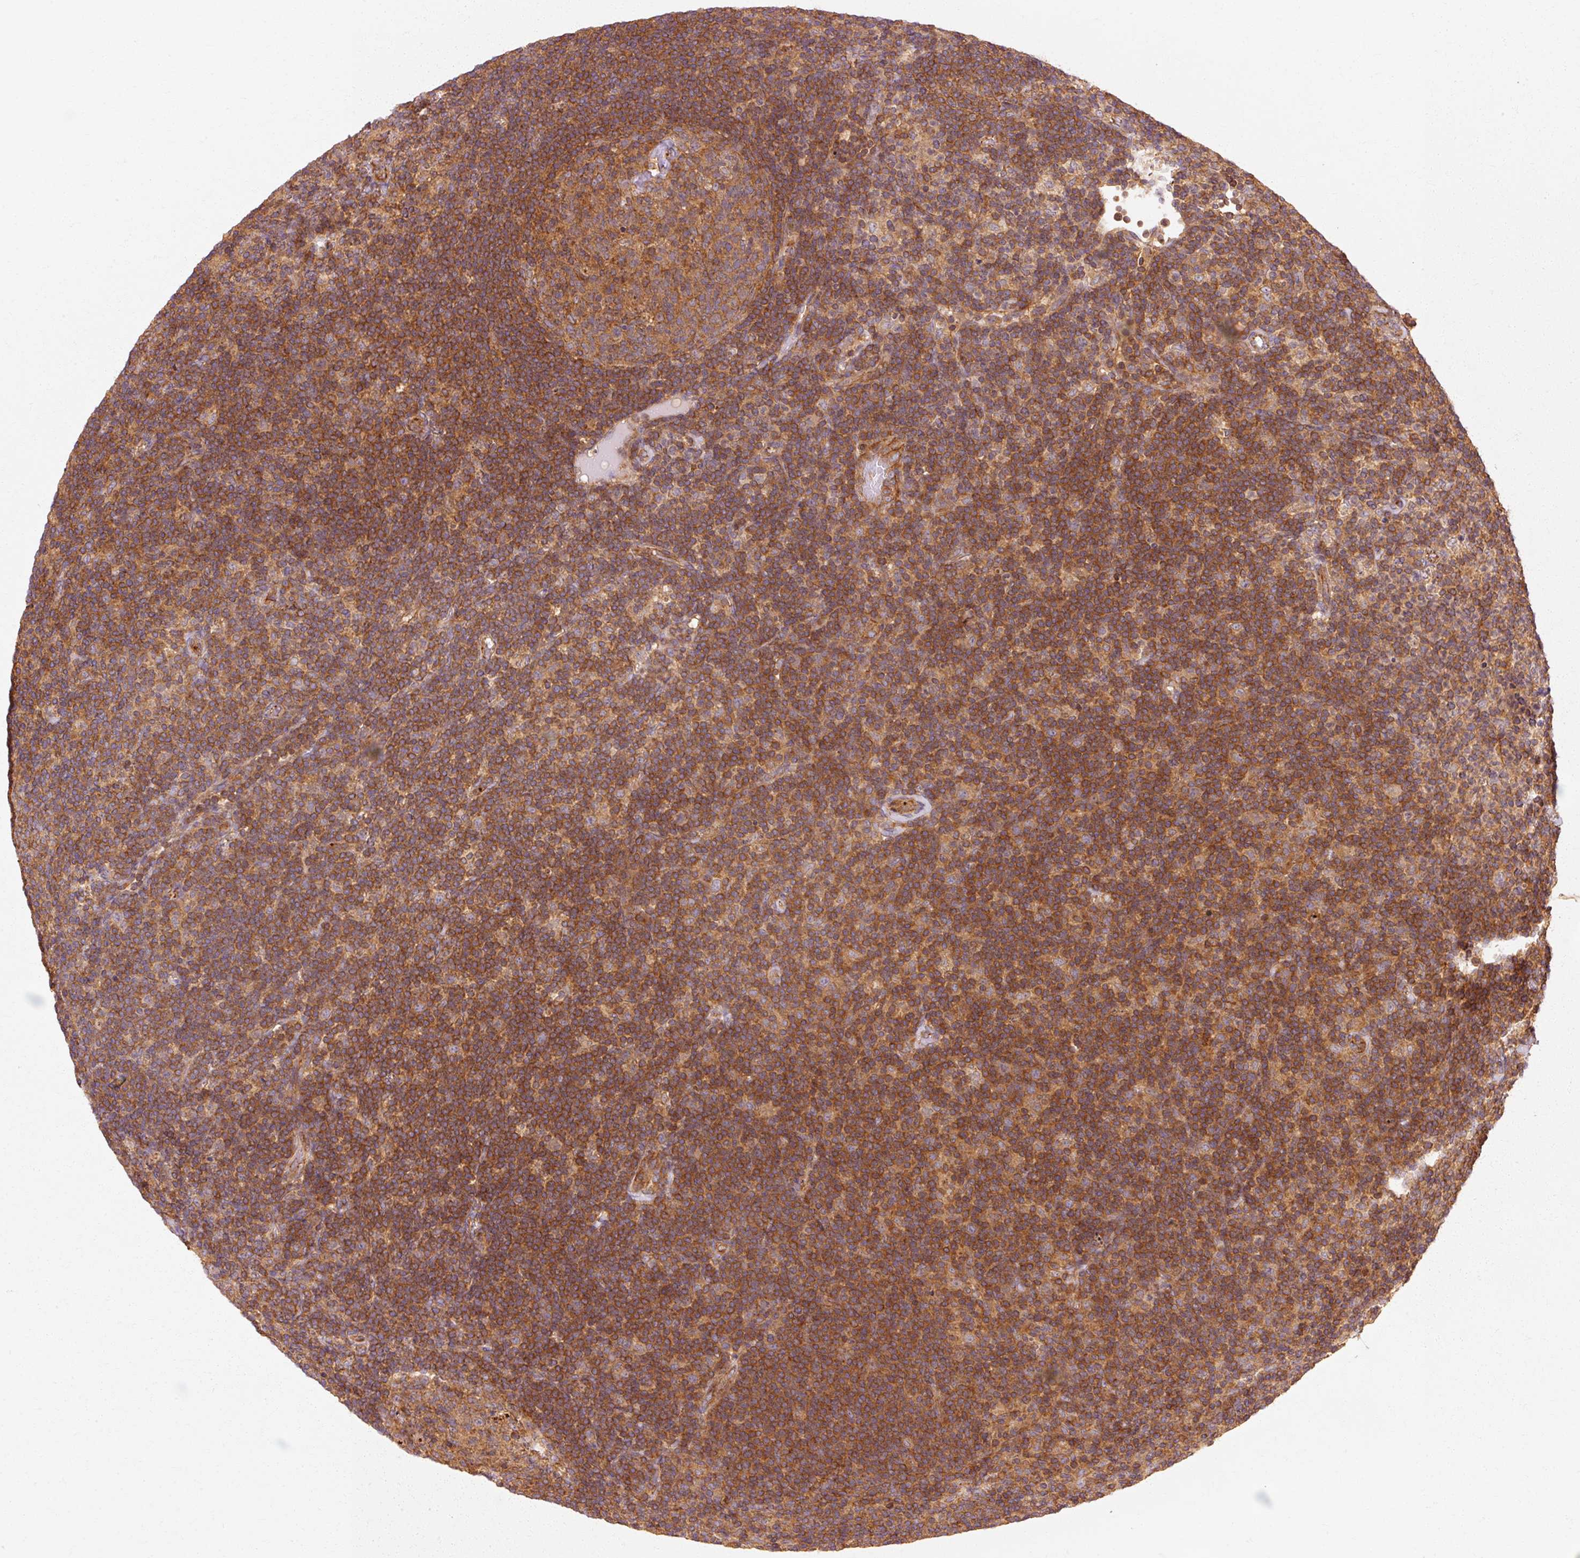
{"staining": {"intensity": "moderate", "quantity": ">75%", "location": "cytoplasmic/membranous"}, "tissue": "lymphoma", "cell_type": "Tumor cells", "image_type": "cancer", "snomed": [{"axis": "morphology", "description": "Hodgkin's disease, NOS"}, {"axis": "topography", "description": "Lymph node"}], "caption": "IHC photomicrograph of neoplastic tissue: Hodgkin's disease stained using immunohistochemistry (IHC) reveals medium levels of moderate protein expression localized specifically in the cytoplasmic/membranous of tumor cells, appearing as a cytoplasmic/membranous brown color.", "gene": "CTNNA1", "patient": {"sex": "female", "age": 57}}